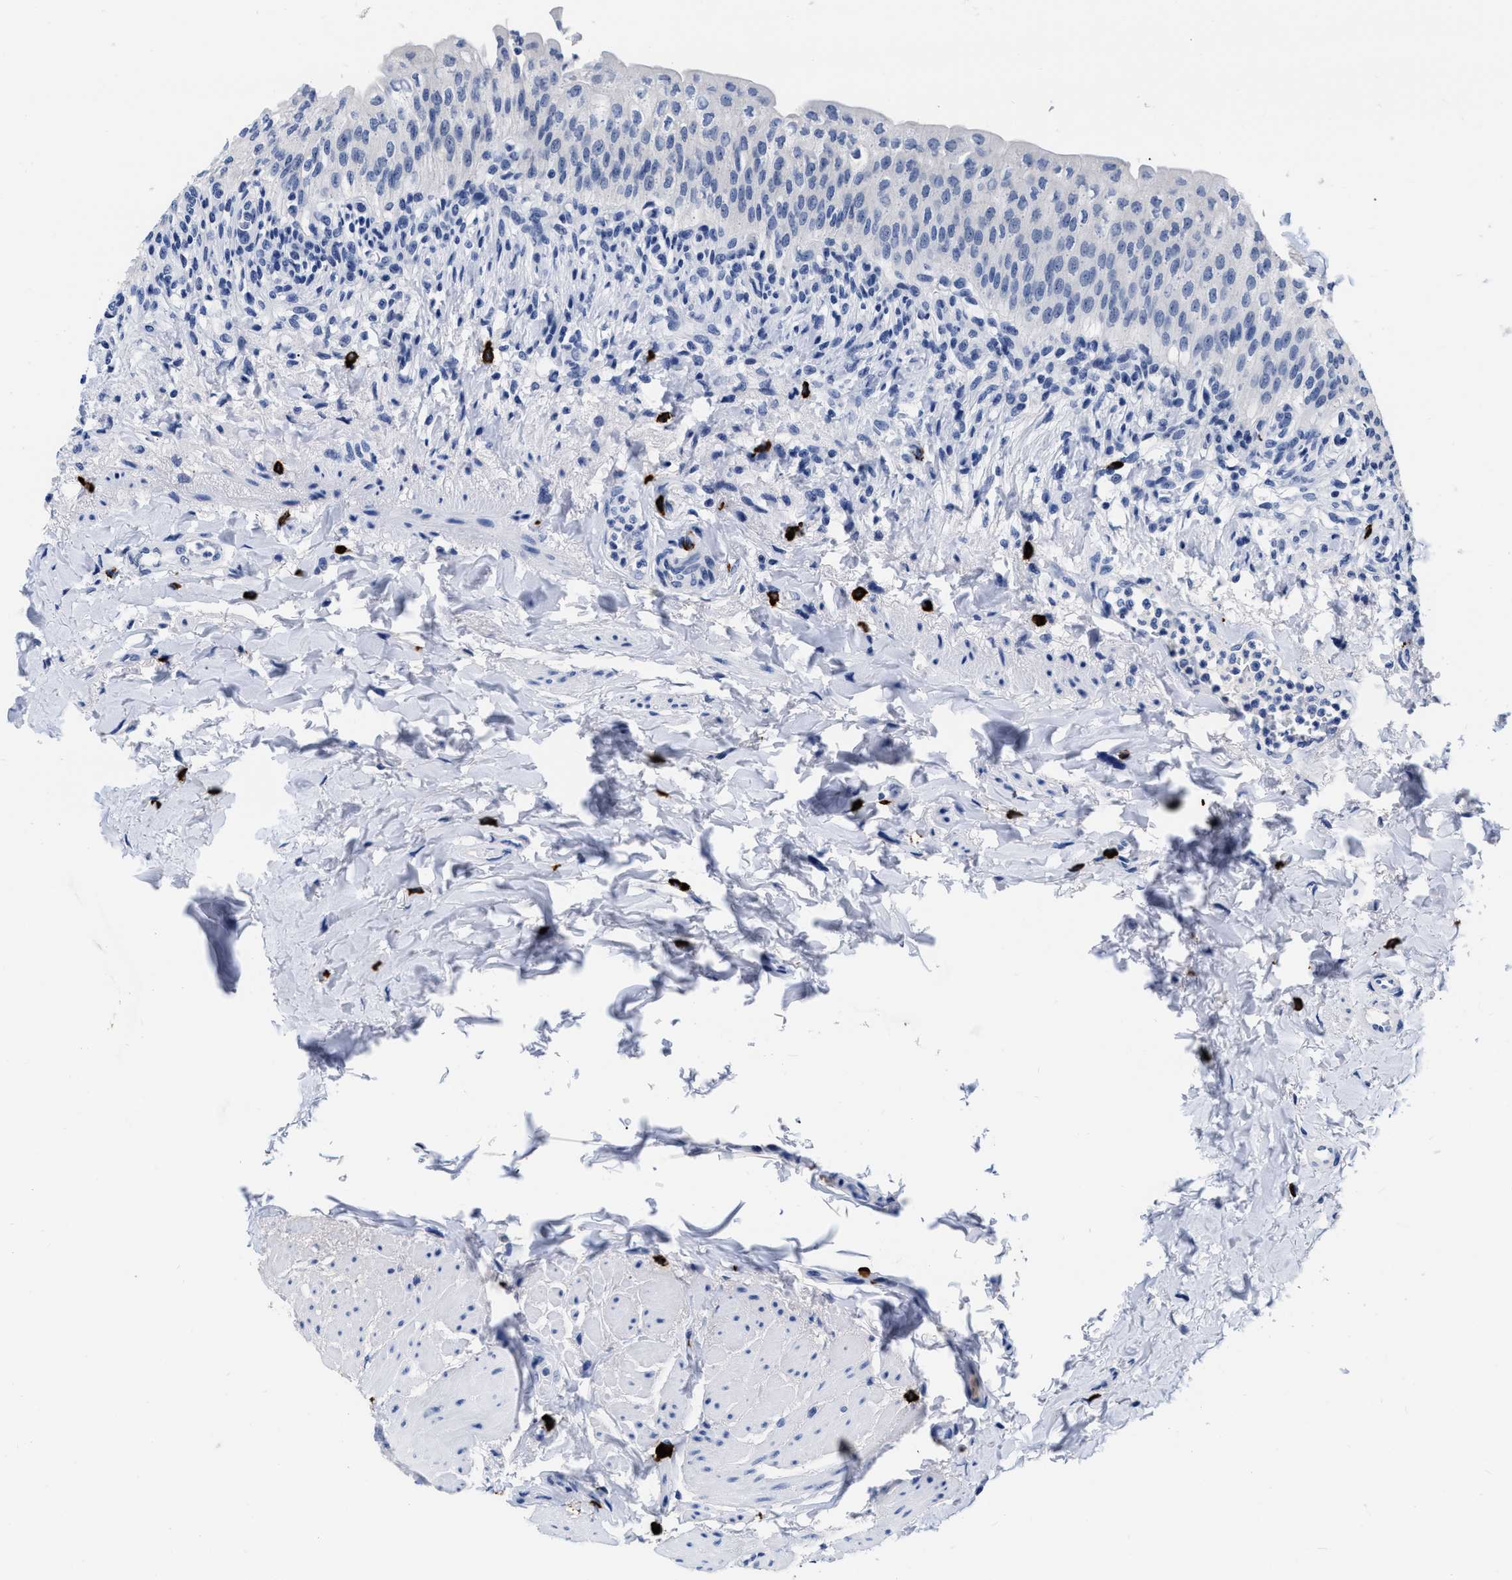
{"staining": {"intensity": "negative", "quantity": "none", "location": "none"}, "tissue": "urinary bladder", "cell_type": "Urothelial cells", "image_type": "normal", "snomed": [{"axis": "morphology", "description": "Normal tissue, NOS"}, {"axis": "topography", "description": "Urinary bladder"}], "caption": "Normal urinary bladder was stained to show a protein in brown. There is no significant positivity in urothelial cells. (Brightfield microscopy of DAB (3,3'-diaminobenzidine) immunohistochemistry at high magnification).", "gene": "CER1", "patient": {"sex": "female", "age": 60}}